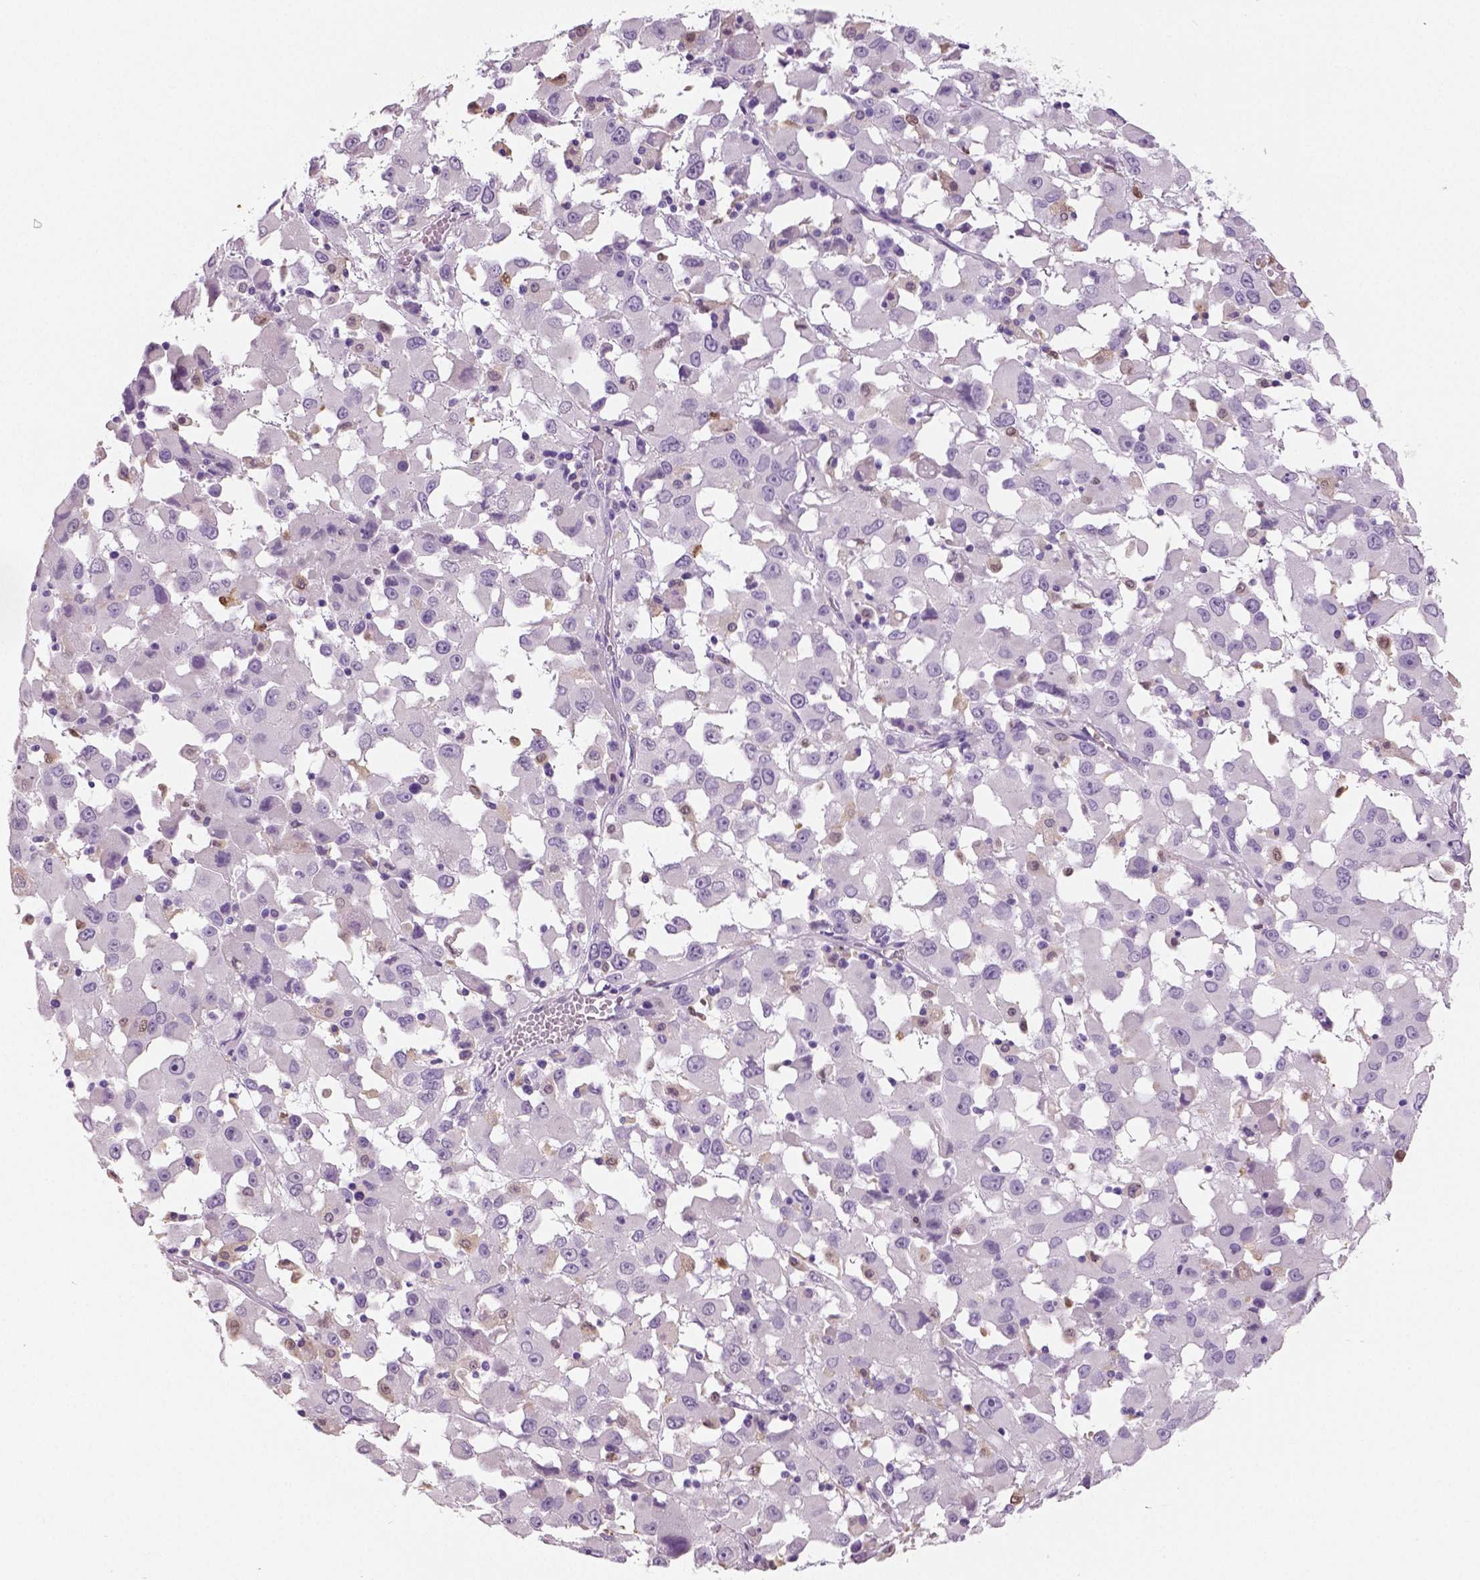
{"staining": {"intensity": "negative", "quantity": "none", "location": "none"}, "tissue": "melanoma", "cell_type": "Tumor cells", "image_type": "cancer", "snomed": [{"axis": "morphology", "description": "Malignant melanoma, Metastatic site"}, {"axis": "topography", "description": "Soft tissue"}], "caption": "IHC histopathology image of malignant melanoma (metastatic site) stained for a protein (brown), which reveals no positivity in tumor cells. The staining was performed using DAB (3,3'-diaminobenzidine) to visualize the protein expression in brown, while the nuclei were stained in blue with hematoxylin (Magnification: 20x).", "gene": "NECAB2", "patient": {"sex": "male", "age": 50}}